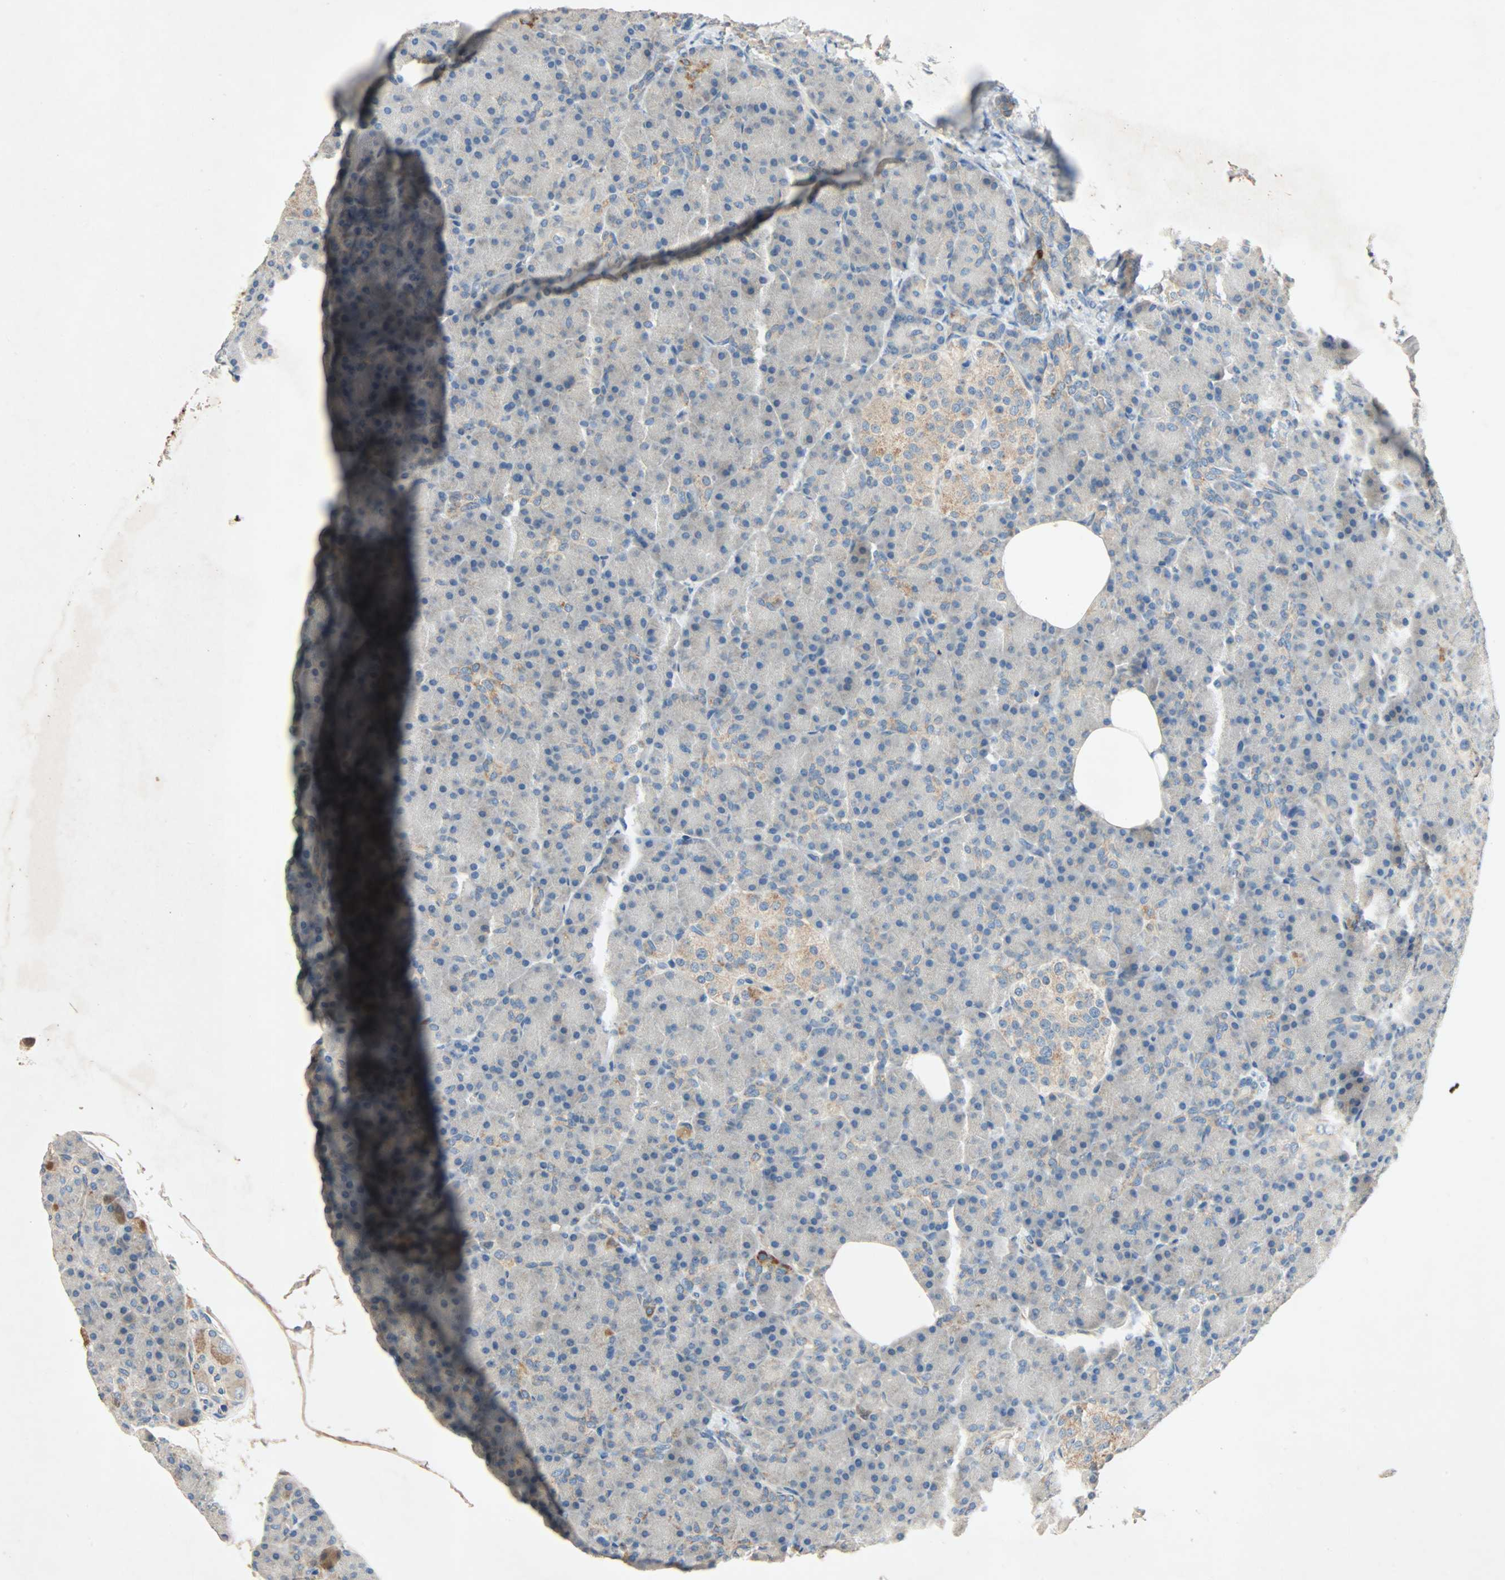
{"staining": {"intensity": "negative", "quantity": "none", "location": "none"}, "tissue": "pancreas", "cell_type": "Exocrine glandular cells", "image_type": "normal", "snomed": [{"axis": "morphology", "description": "Normal tissue, NOS"}, {"axis": "topography", "description": "Pancreas"}], "caption": "High magnification brightfield microscopy of normal pancreas stained with DAB (brown) and counterstained with hematoxylin (blue): exocrine glandular cells show no significant staining. (DAB IHC, high magnification).", "gene": "XYLT1", "patient": {"sex": "female", "age": 43}}